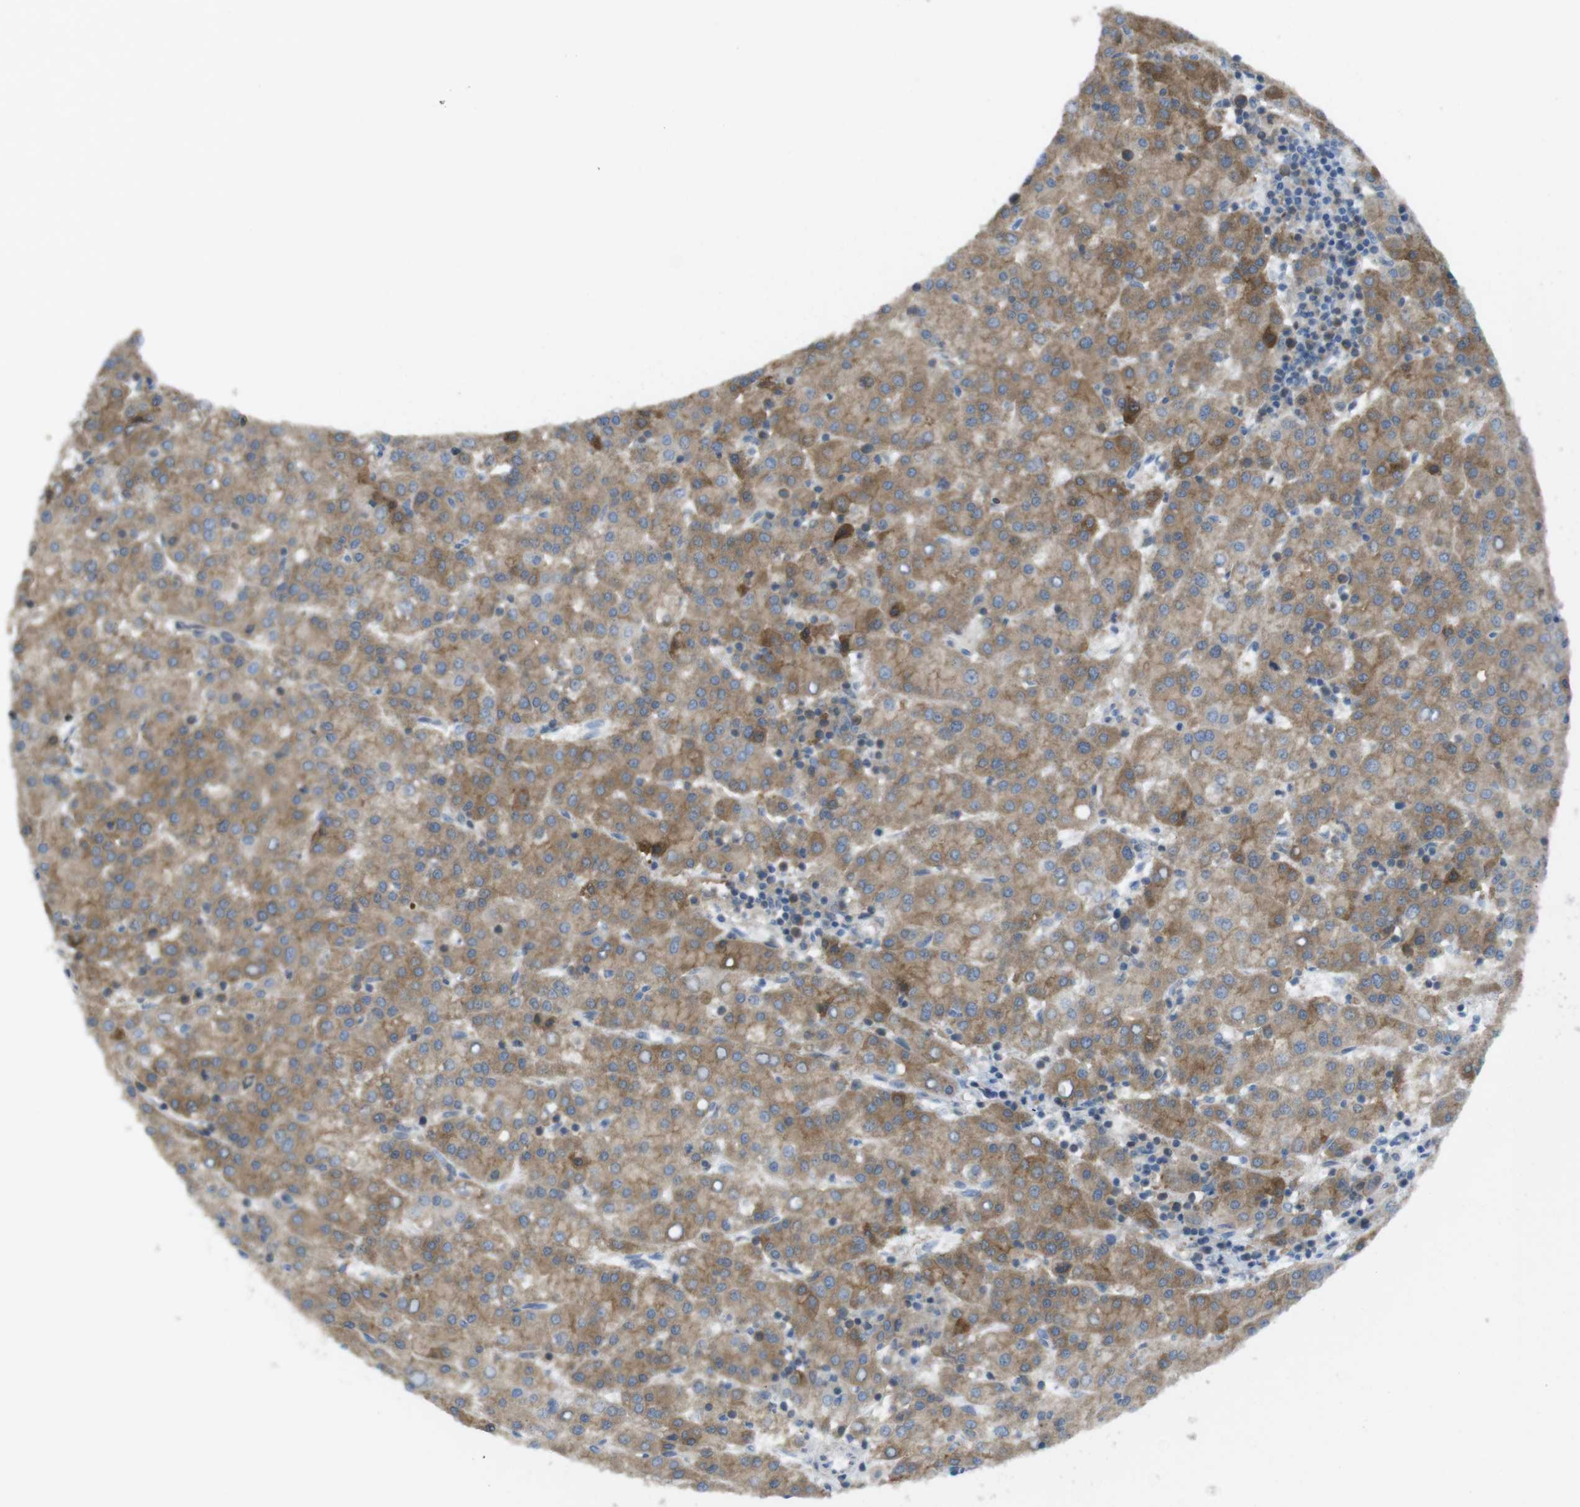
{"staining": {"intensity": "moderate", "quantity": ">75%", "location": "cytoplasmic/membranous"}, "tissue": "liver cancer", "cell_type": "Tumor cells", "image_type": "cancer", "snomed": [{"axis": "morphology", "description": "Carcinoma, Hepatocellular, NOS"}, {"axis": "topography", "description": "Liver"}], "caption": "High-magnification brightfield microscopy of liver hepatocellular carcinoma stained with DAB (brown) and counterstained with hematoxylin (blue). tumor cells exhibit moderate cytoplasmic/membranous staining is present in about>75% of cells.", "gene": "MTHFD1", "patient": {"sex": "female", "age": 58}}